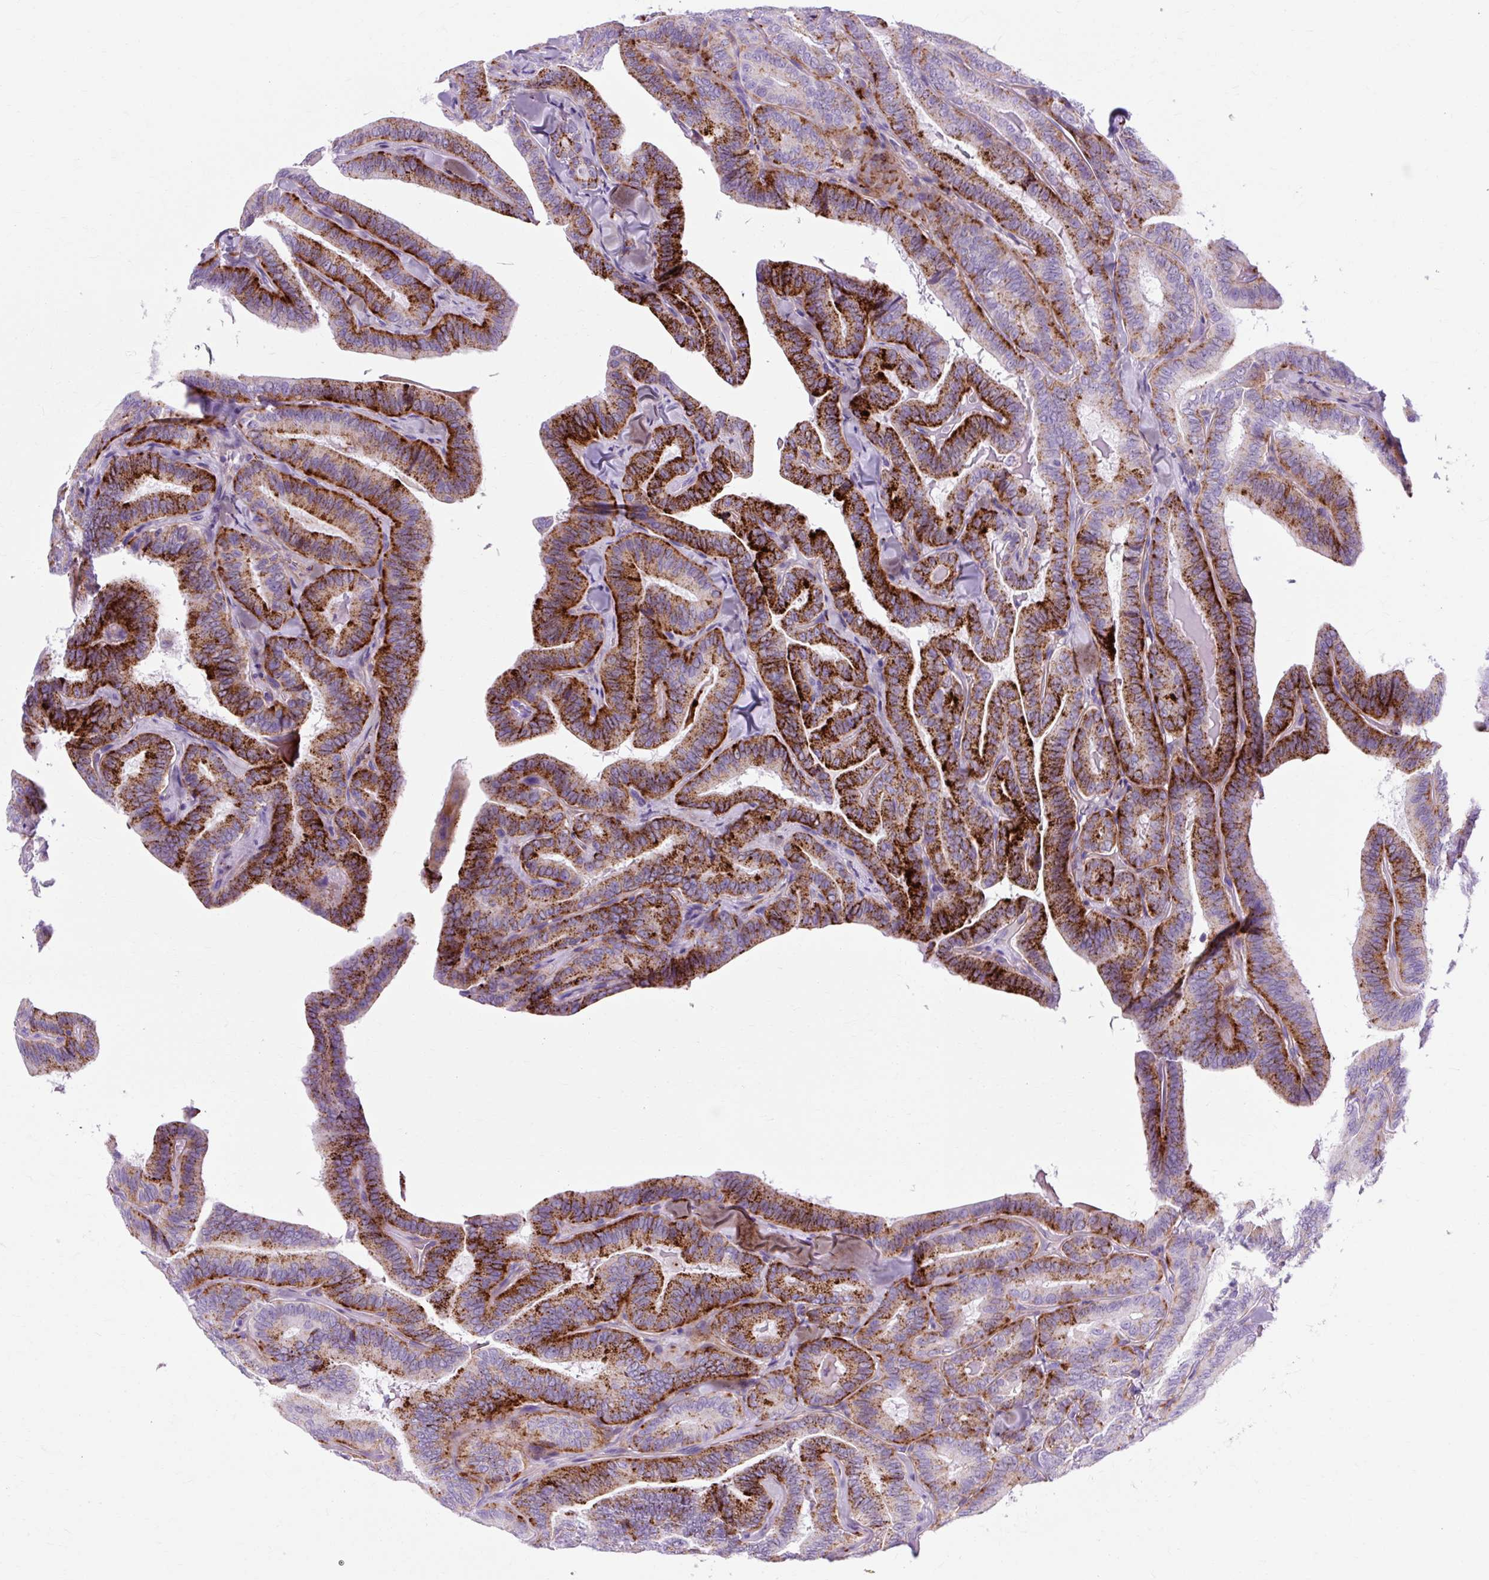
{"staining": {"intensity": "strong", "quantity": "25%-75%", "location": "cytoplasmic/membranous"}, "tissue": "thyroid cancer", "cell_type": "Tumor cells", "image_type": "cancer", "snomed": [{"axis": "morphology", "description": "Papillary adenocarcinoma, NOS"}, {"axis": "topography", "description": "Thyroid gland"}], "caption": "High-power microscopy captured an immunohistochemistry image of thyroid papillary adenocarcinoma, revealing strong cytoplasmic/membranous expression in about 25%-75% of tumor cells.", "gene": "OOEP", "patient": {"sex": "male", "age": 61}}